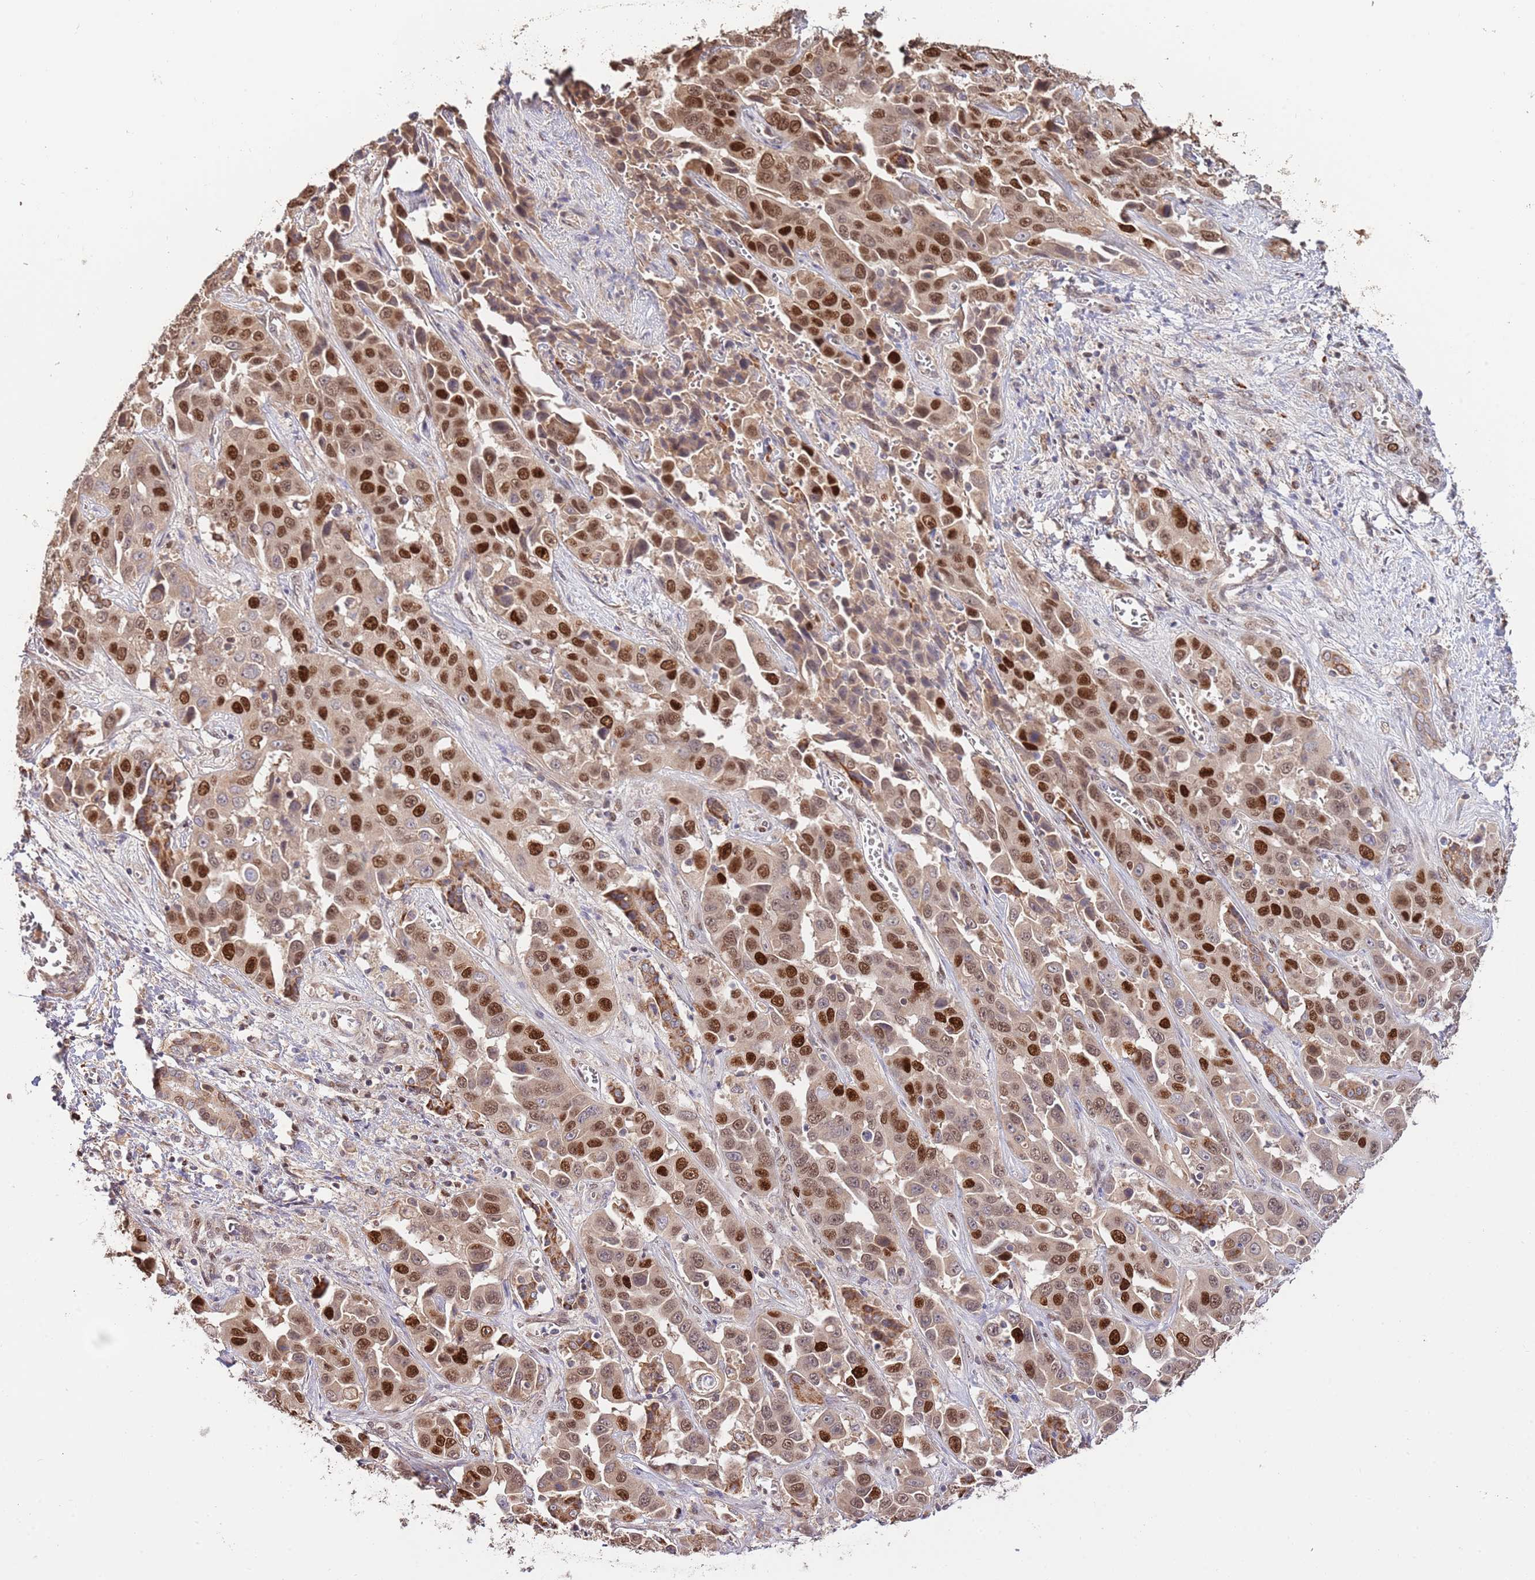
{"staining": {"intensity": "strong", "quantity": ">75%", "location": "cytoplasmic/membranous,nuclear"}, "tissue": "liver cancer", "cell_type": "Tumor cells", "image_type": "cancer", "snomed": [{"axis": "morphology", "description": "Cholangiocarcinoma"}, {"axis": "topography", "description": "Liver"}], "caption": "A photomicrograph of cholangiocarcinoma (liver) stained for a protein exhibits strong cytoplasmic/membranous and nuclear brown staining in tumor cells.", "gene": "RIF1", "patient": {"sex": "female", "age": 52}}